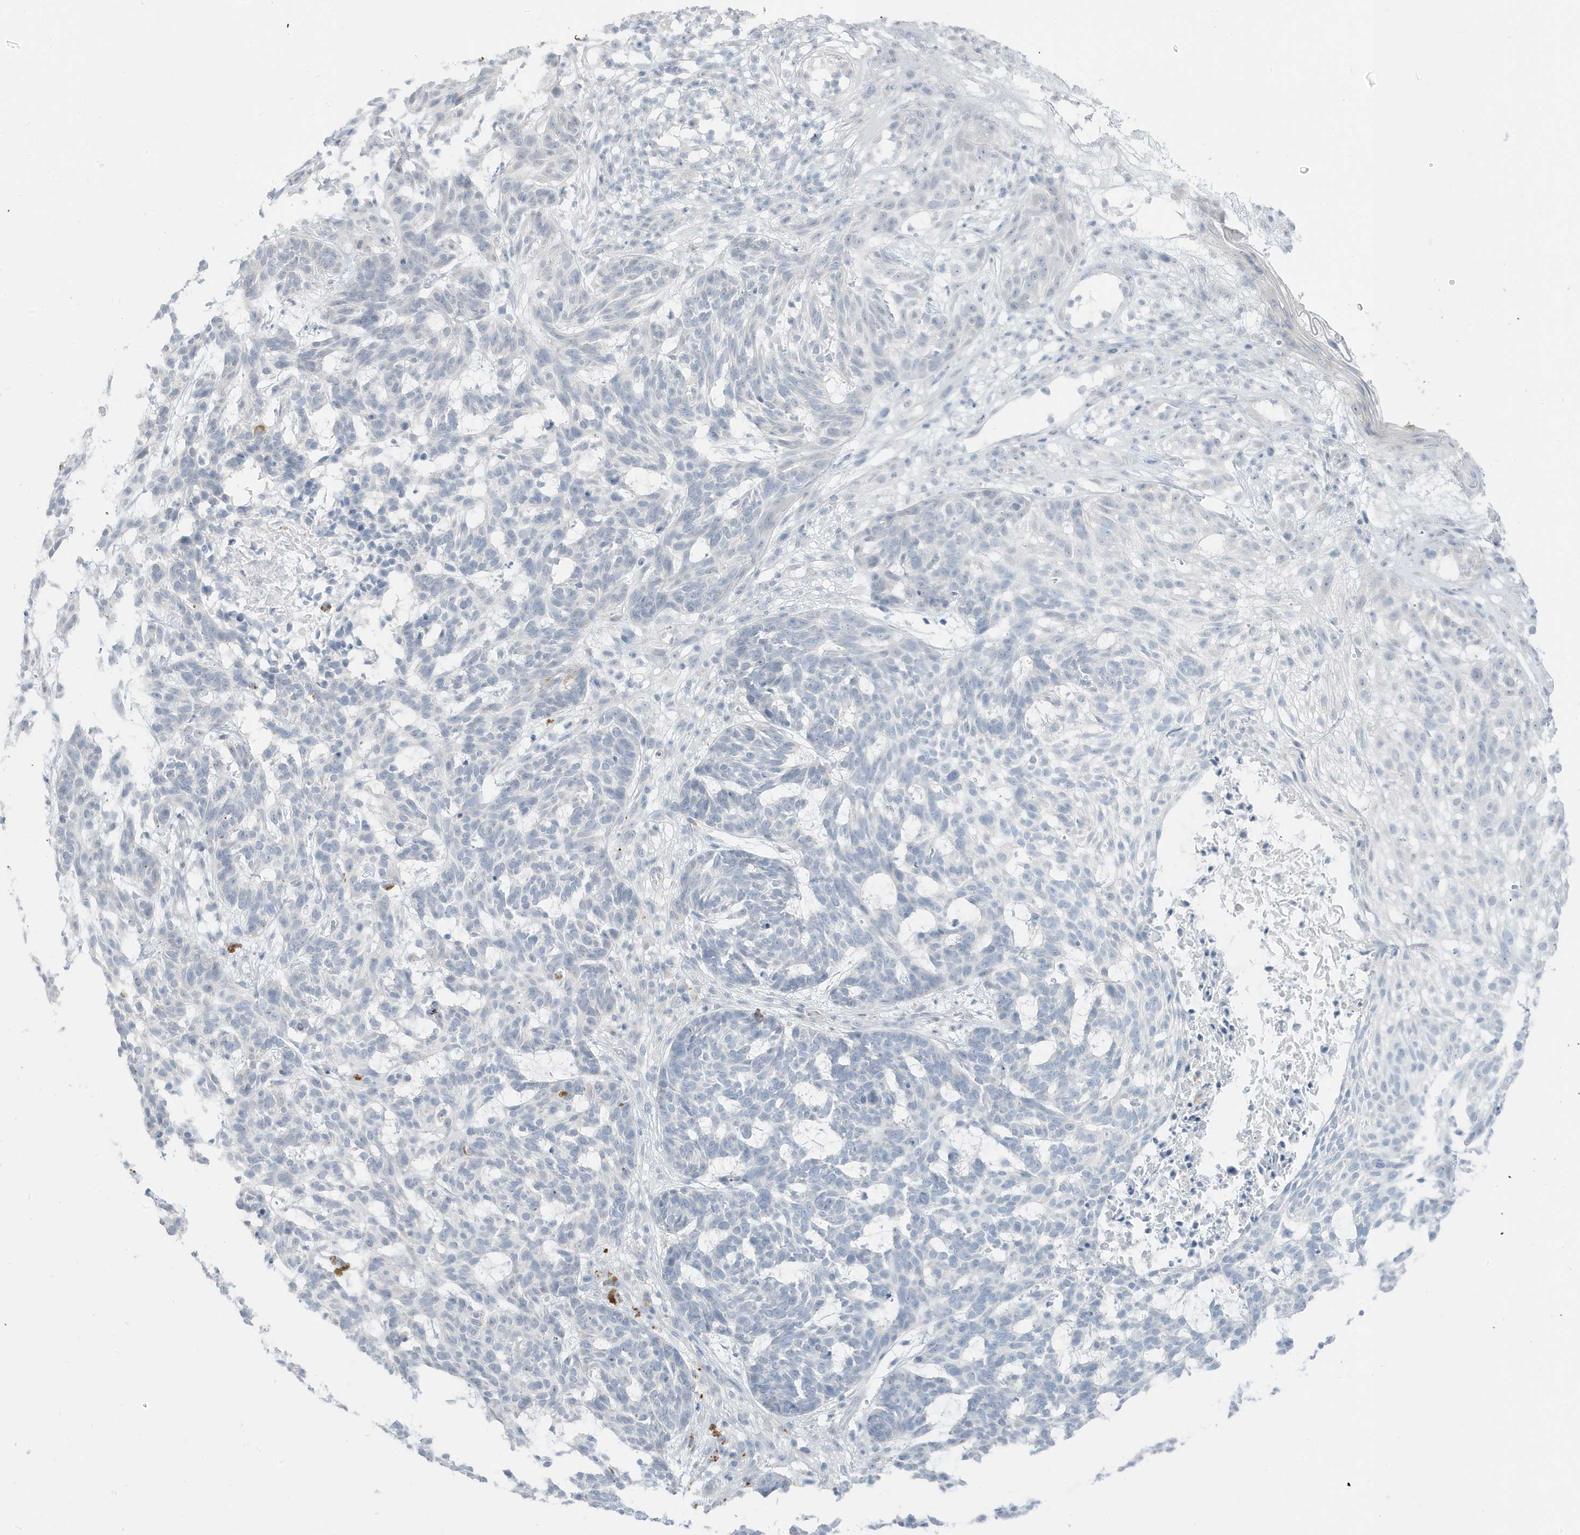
{"staining": {"intensity": "negative", "quantity": "none", "location": "none"}, "tissue": "skin cancer", "cell_type": "Tumor cells", "image_type": "cancer", "snomed": [{"axis": "morphology", "description": "Basal cell carcinoma"}, {"axis": "topography", "description": "Skin"}], "caption": "IHC of skin basal cell carcinoma displays no positivity in tumor cells.", "gene": "PERM1", "patient": {"sex": "male", "age": 85}}